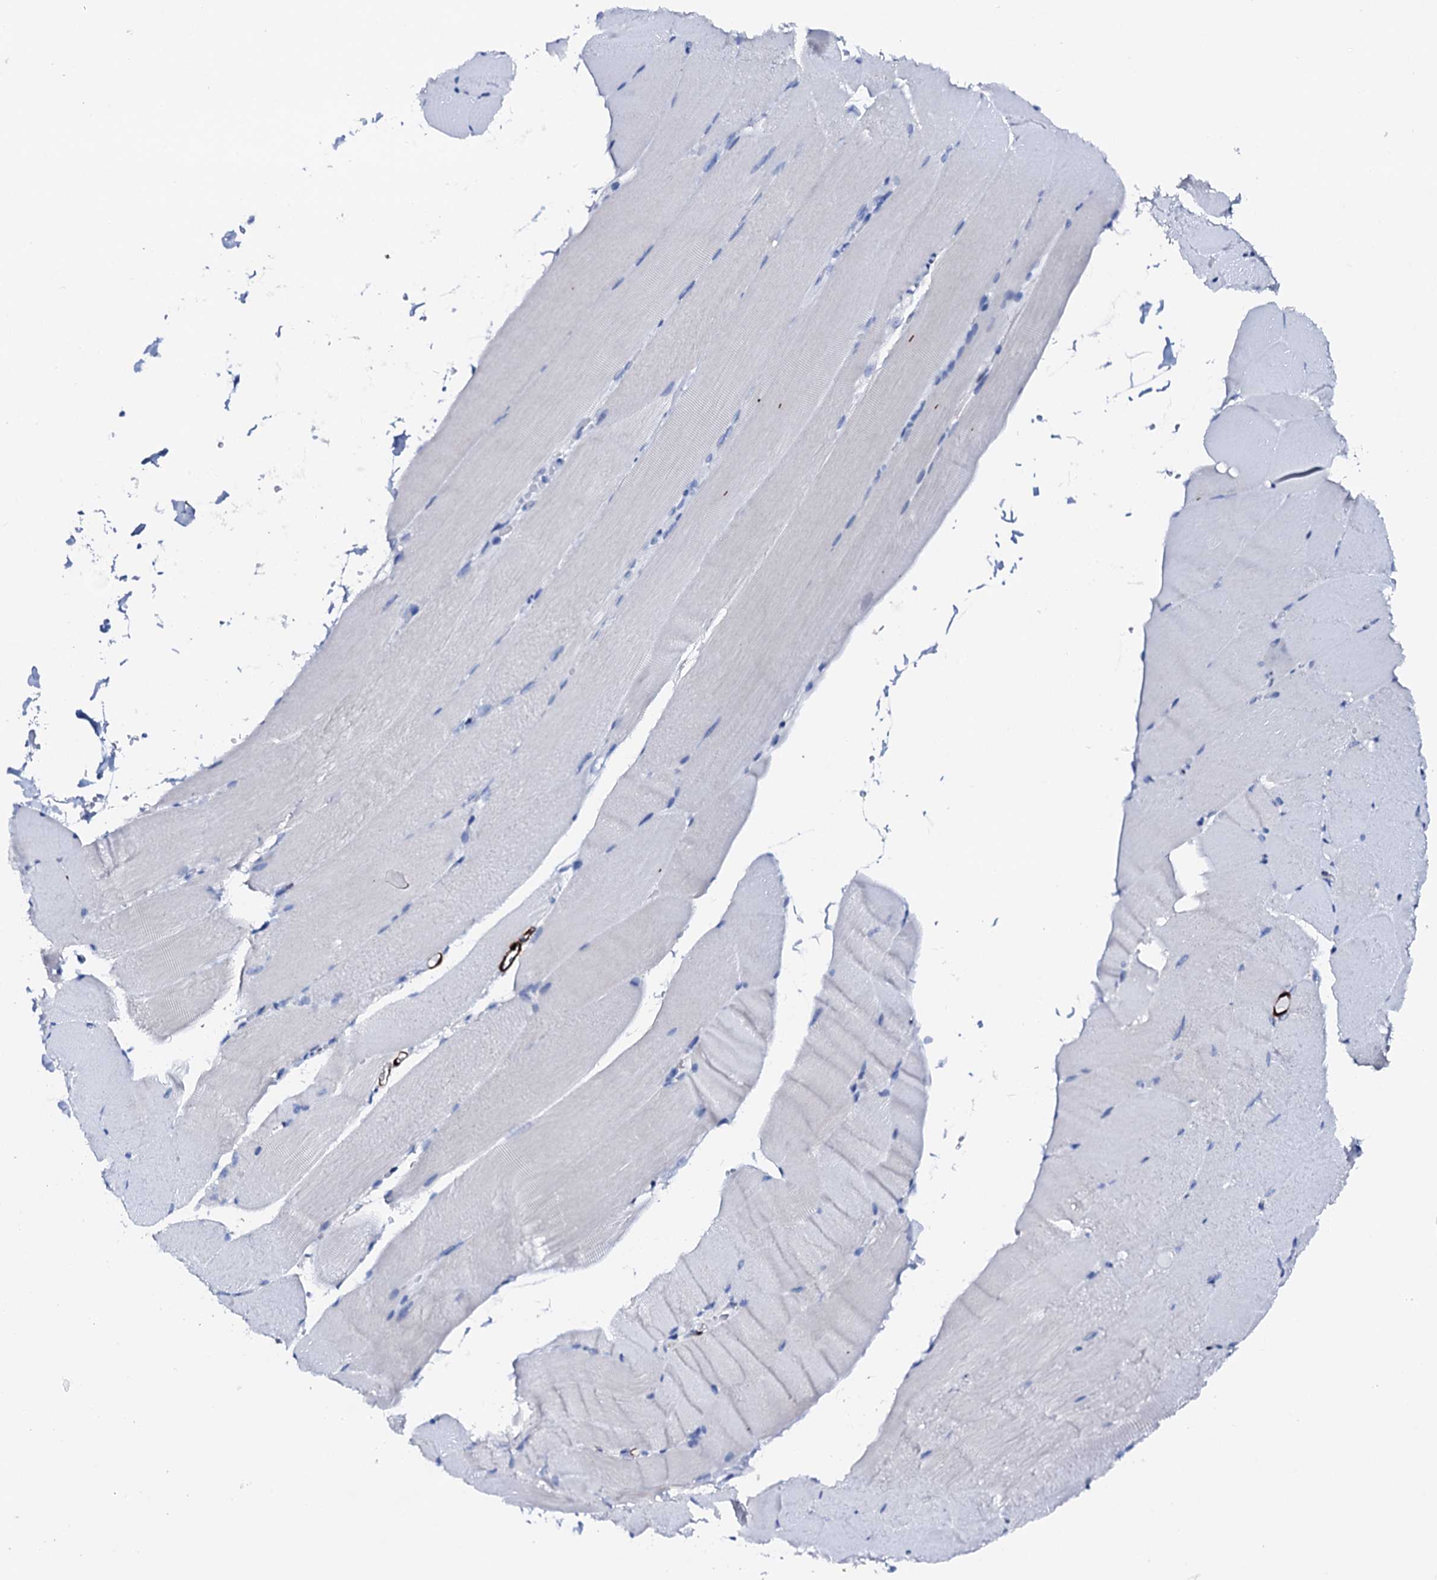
{"staining": {"intensity": "negative", "quantity": "none", "location": "none"}, "tissue": "skeletal muscle", "cell_type": "Myocytes", "image_type": "normal", "snomed": [{"axis": "morphology", "description": "Normal tissue, NOS"}, {"axis": "topography", "description": "Skeletal muscle"}, {"axis": "topography", "description": "Parathyroid gland"}], "caption": "Photomicrograph shows no significant protein expression in myocytes of normal skeletal muscle. (Stains: DAB (3,3'-diaminobenzidine) immunohistochemistry with hematoxylin counter stain, Microscopy: brightfield microscopy at high magnification).", "gene": "NRIP2", "patient": {"sex": "female", "age": 37}}